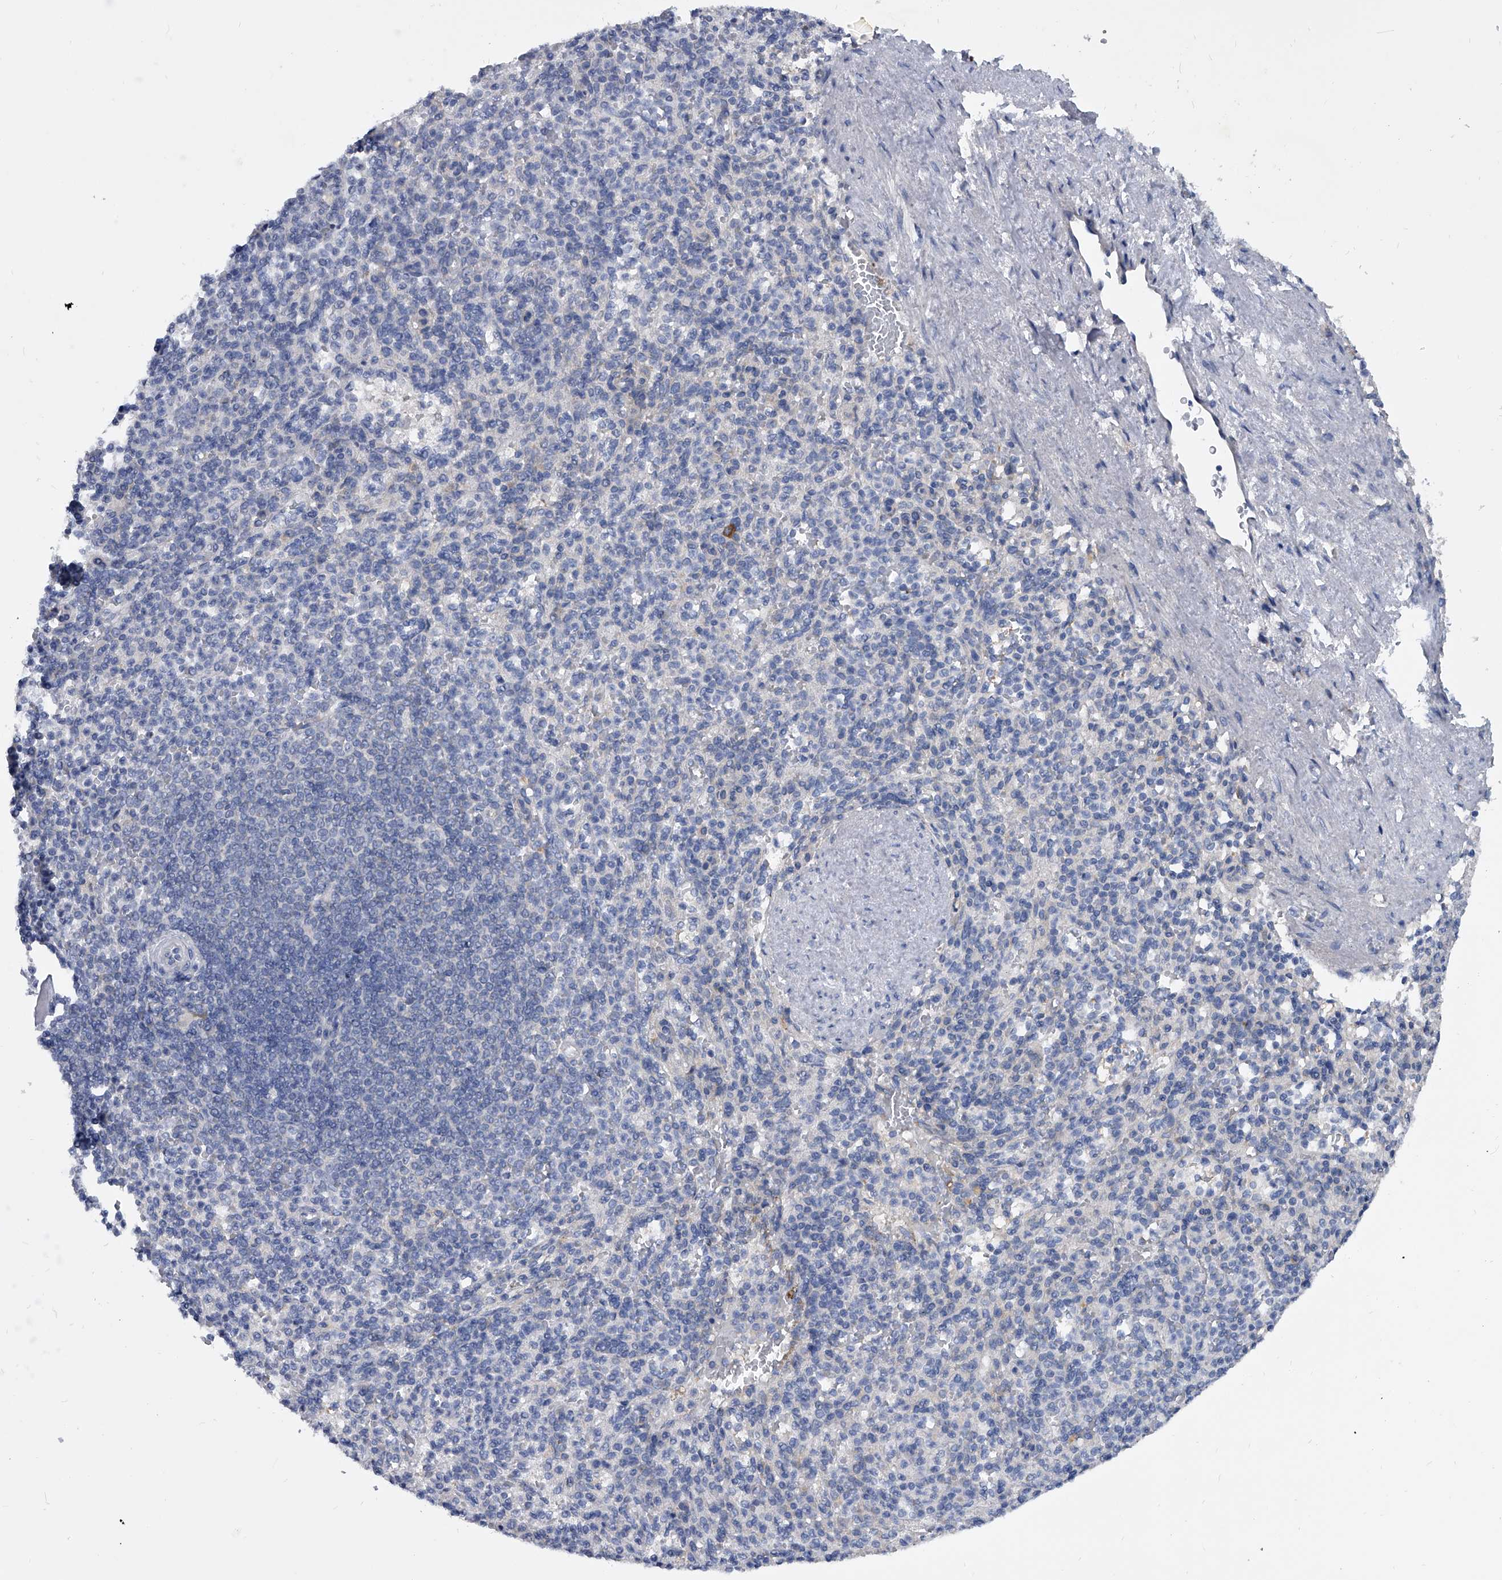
{"staining": {"intensity": "negative", "quantity": "none", "location": "none"}, "tissue": "spleen", "cell_type": "Cells in red pulp", "image_type": "normal", "snomed": [{"axis": "morphology", "description": "Normal tissue, NOS"}, {"axis": "topography", "description": "Spleen"}], "caption": "Histopathology image shows no significant protein staining in cells in red pulp of unremarkable spleen.", "gene": "SPP1", "patient": {"sex": "female", "age": 74}}